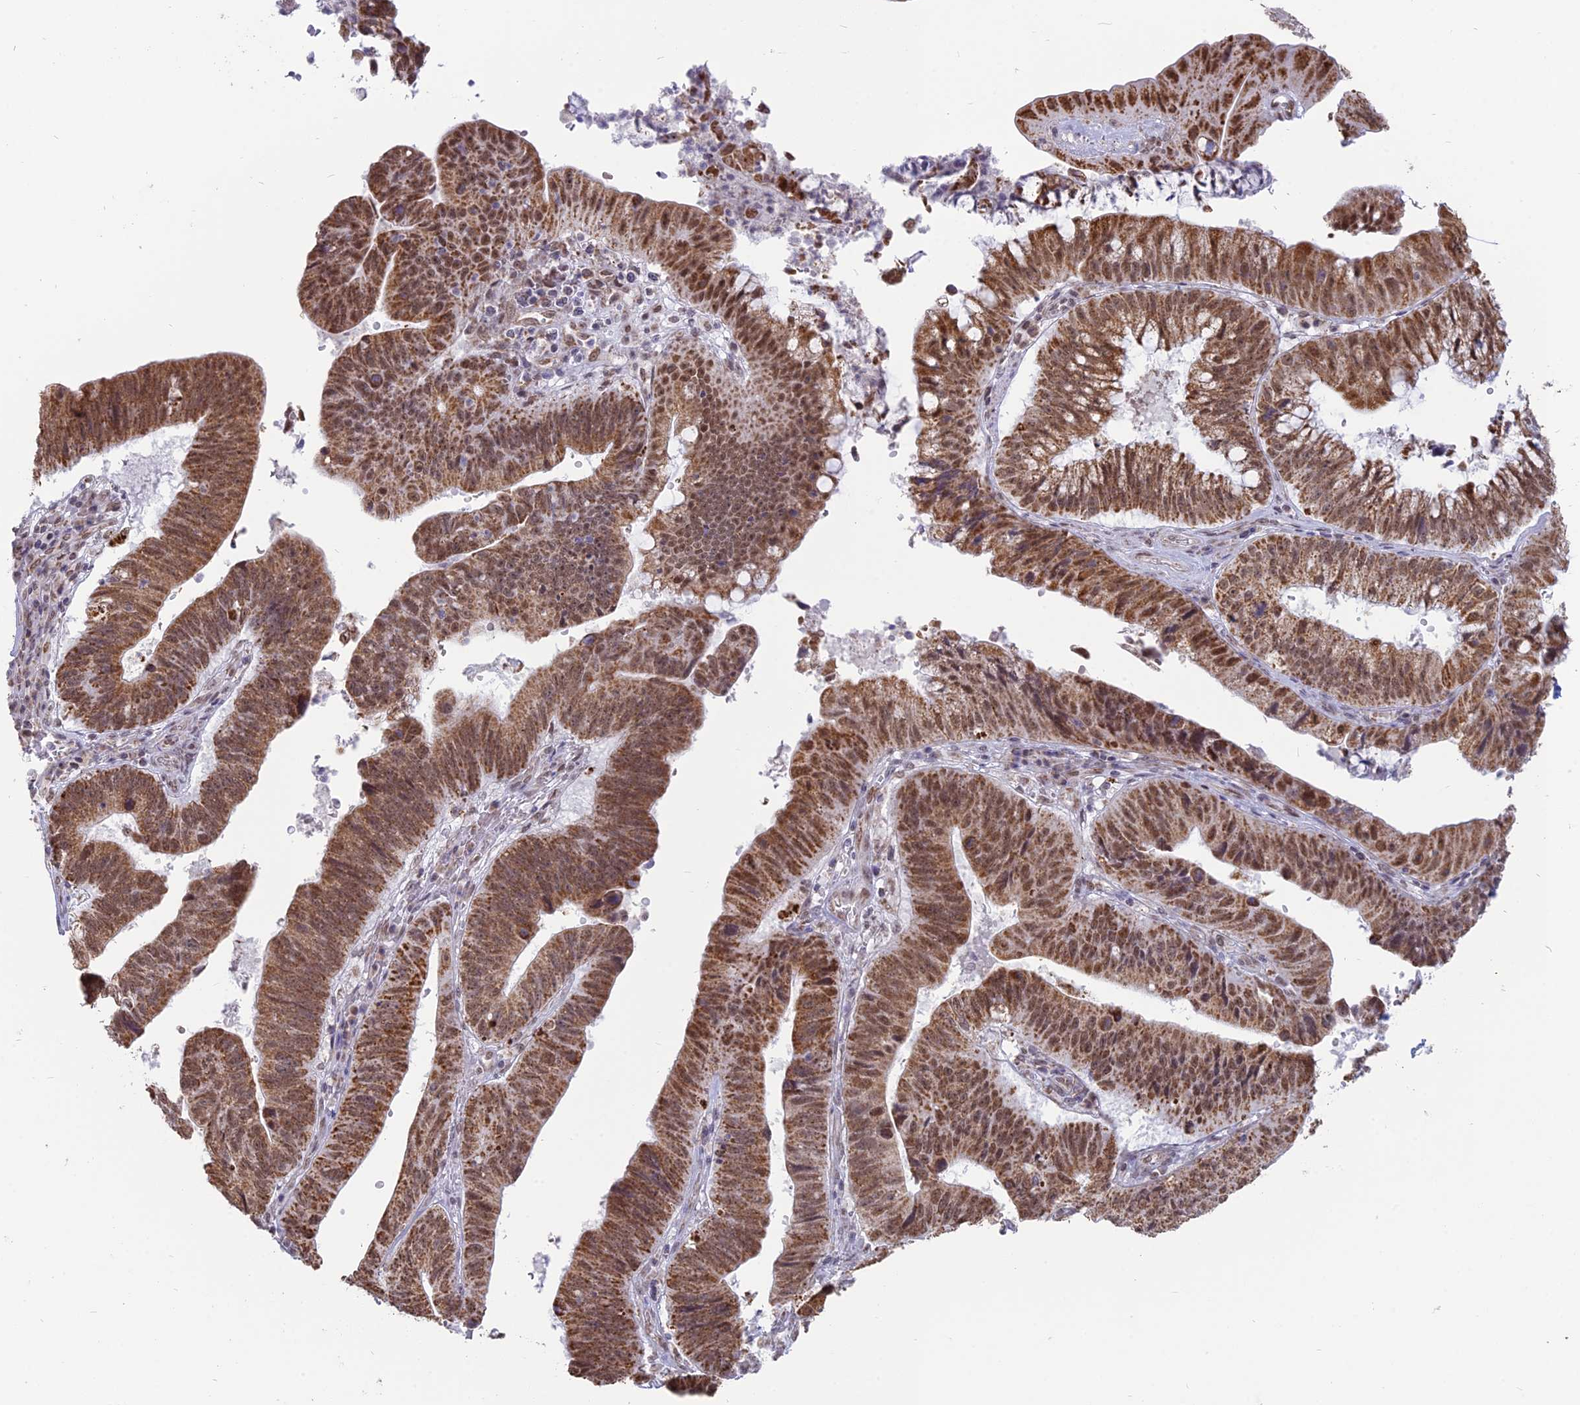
{"staining": {"intensity": "moderate", "quantity": ">75%", "location": "cytoplasmic/membranous,nuclear"}, "tissue": "stomach cancer", "cell_type": "Tumor cells", "image_type": "cancer", "snomed": [{"axis": "morphology", "description": "Adenocarcinoma, NOS"}, {"axis": "topography", "description": "Stomach"}], "caption": "This photomicrograph reveals immunohistochemistry staining of human stomach adenocarcinoma, with medium moderate cytoplasmic/membranous and nuclear expression in approximately >75% of tumor cells.", "gene": "ARHGAP40", "patient": {"sex": "male", "age": 59}}